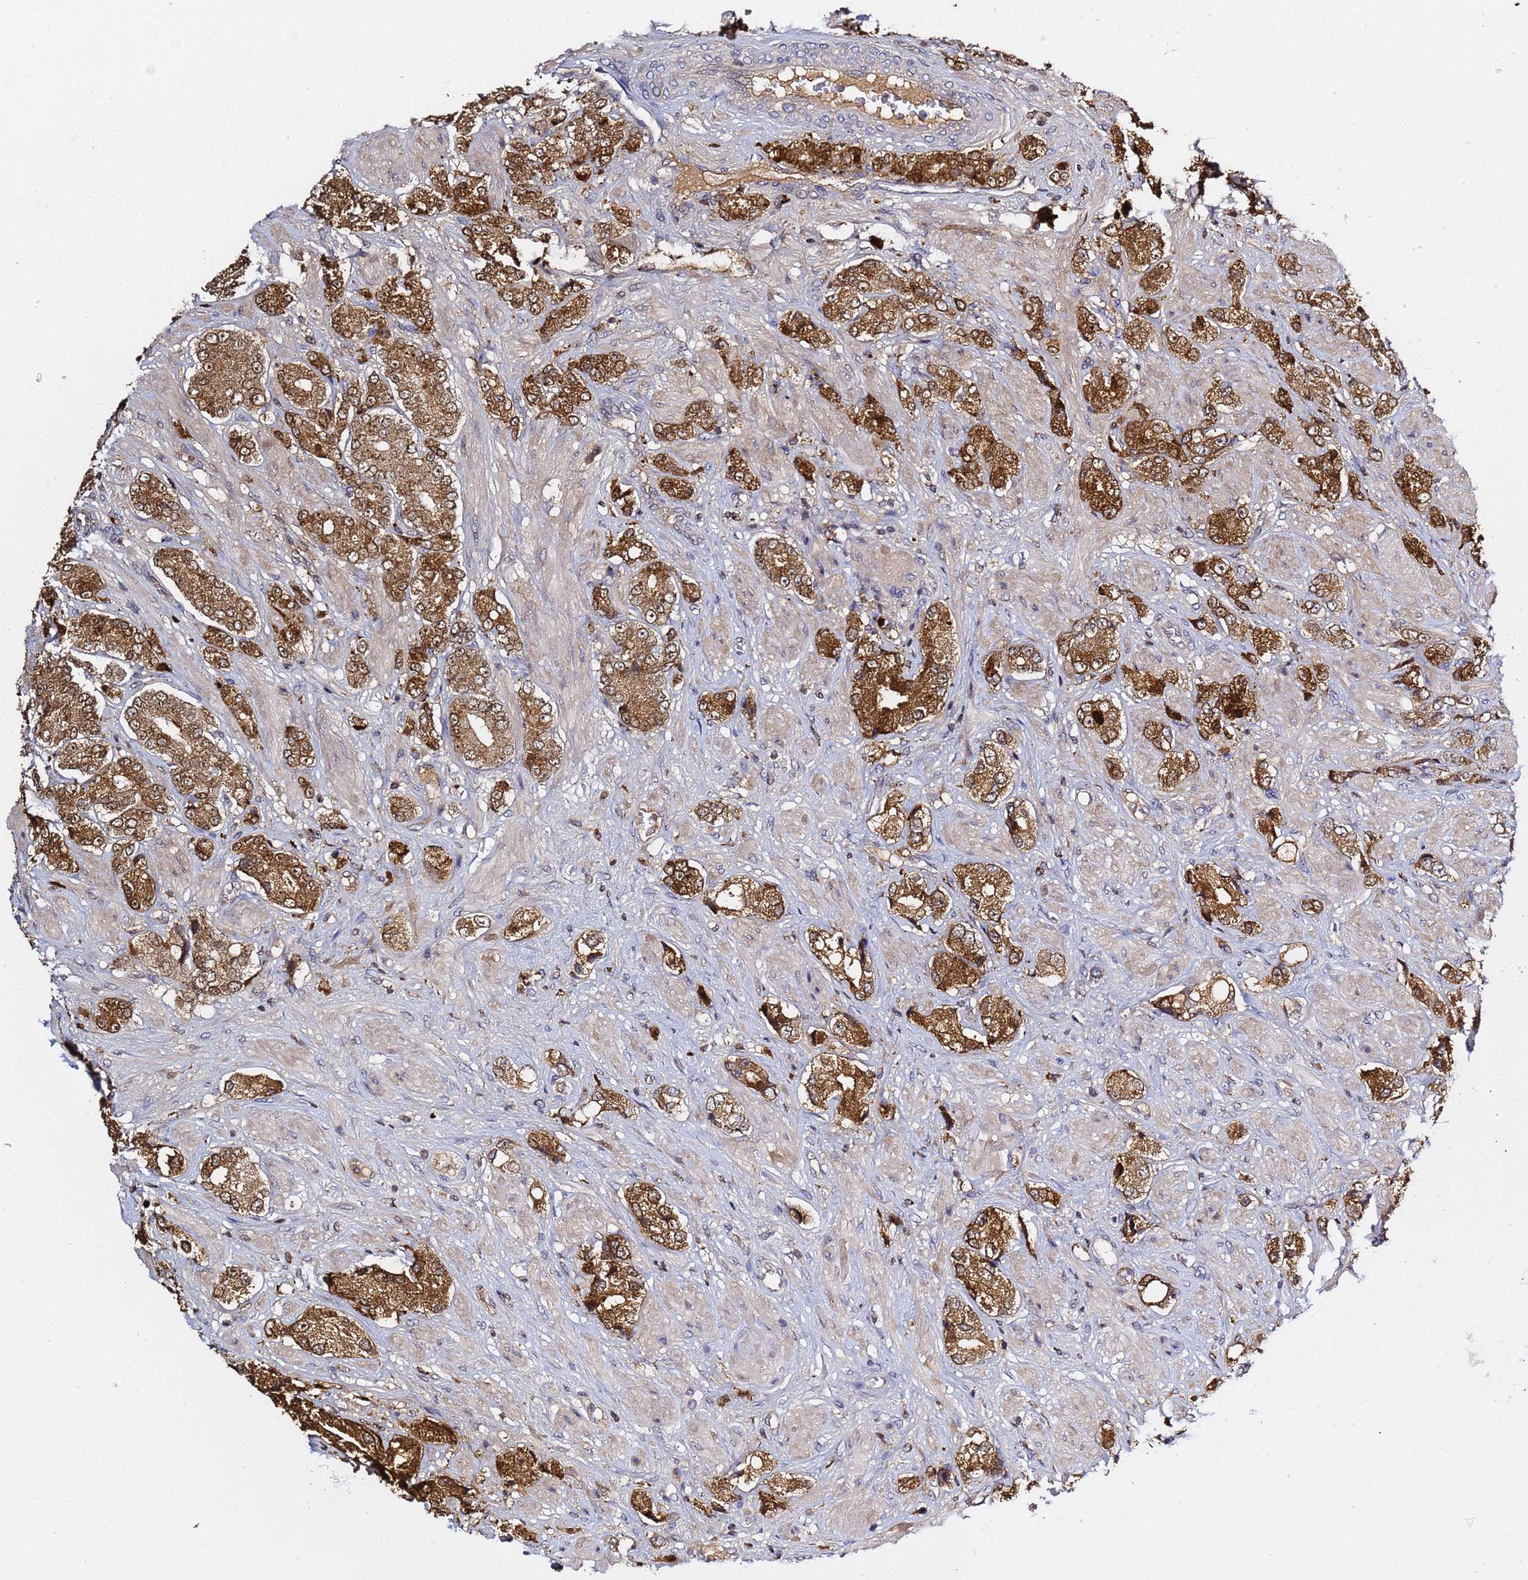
{"staining": {"intensity": "moderate", "quantity": ">75%", "location": "cytoplasmic/membranous"}, "tissue": "prostate cancer", "cell_type": "Tumor cells", "image_type": "cancer", "snomed": [{"axis": "morphology", "description": "Adenocarcinoma, High grade"}, {"axis": "topography", "description": "Prostate and seminal vesicle, NOS"}], "caption": "Tumor cells exhibit moderate cytoplasmic/membranous expression in approximately >75% of cells in prostate cancer.", "gene": "NAT2", "patient": {"sex": "male", "age": 64}}